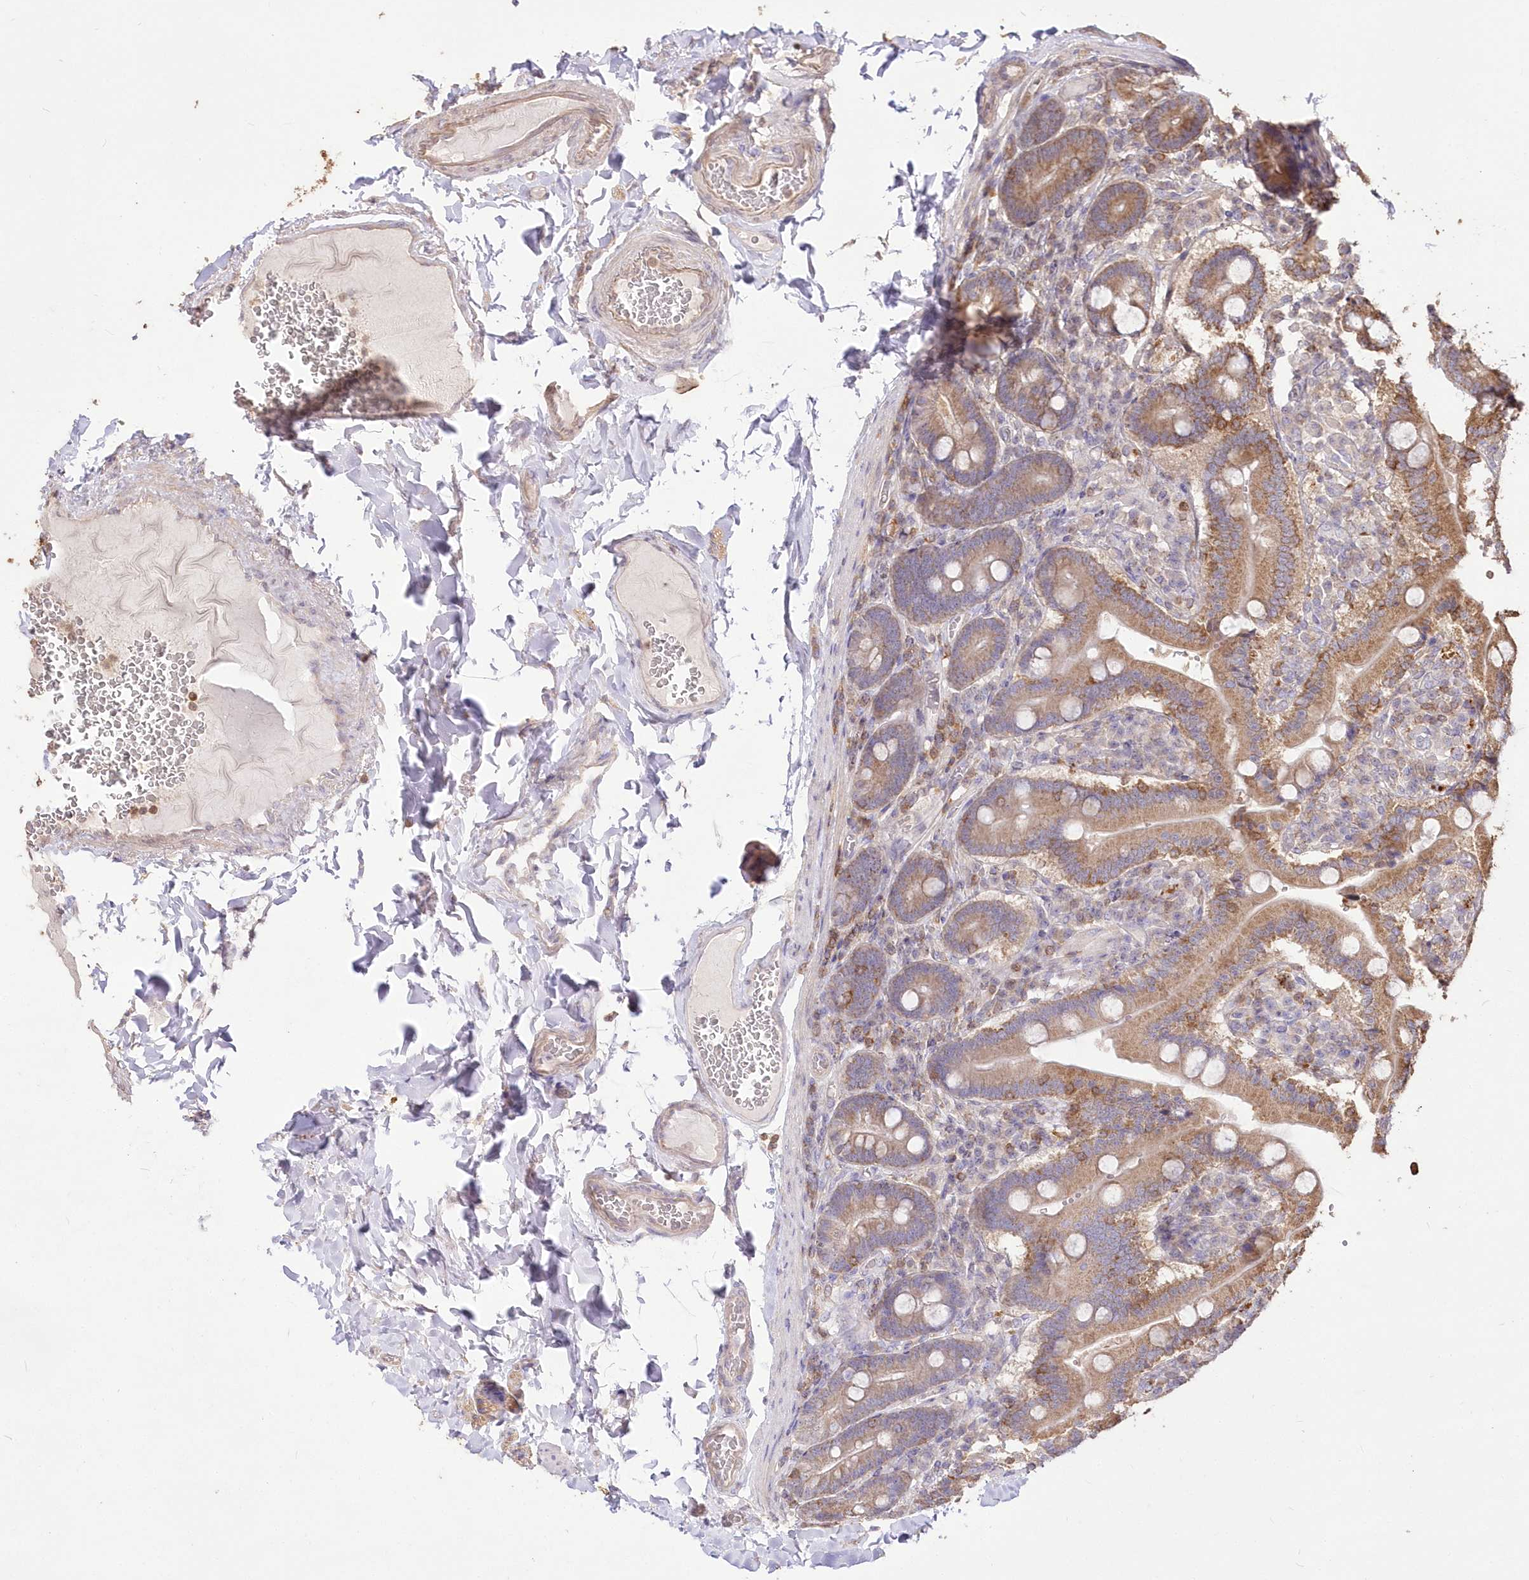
{"staining": {"intensity": "moderate", "quantity": ">75%", "location": "cytoplasmic/membranous"}, "tissue": "duodenum", "cell_type": "Glandular cells", "image_type": "normal", "snomed": [{"axis": "morphology", "description": "Normal tissue, NOS"}, {"axis": "topography", "description": "Duodenum"}], "caption": "Human duodenum stained for a protein (brown) exhibits moderate cytoplasmic/membranous positive expression in about >75% of glandular cells.", "gene": "STK17B", "patient": {"sex": "female", "age": 62}}